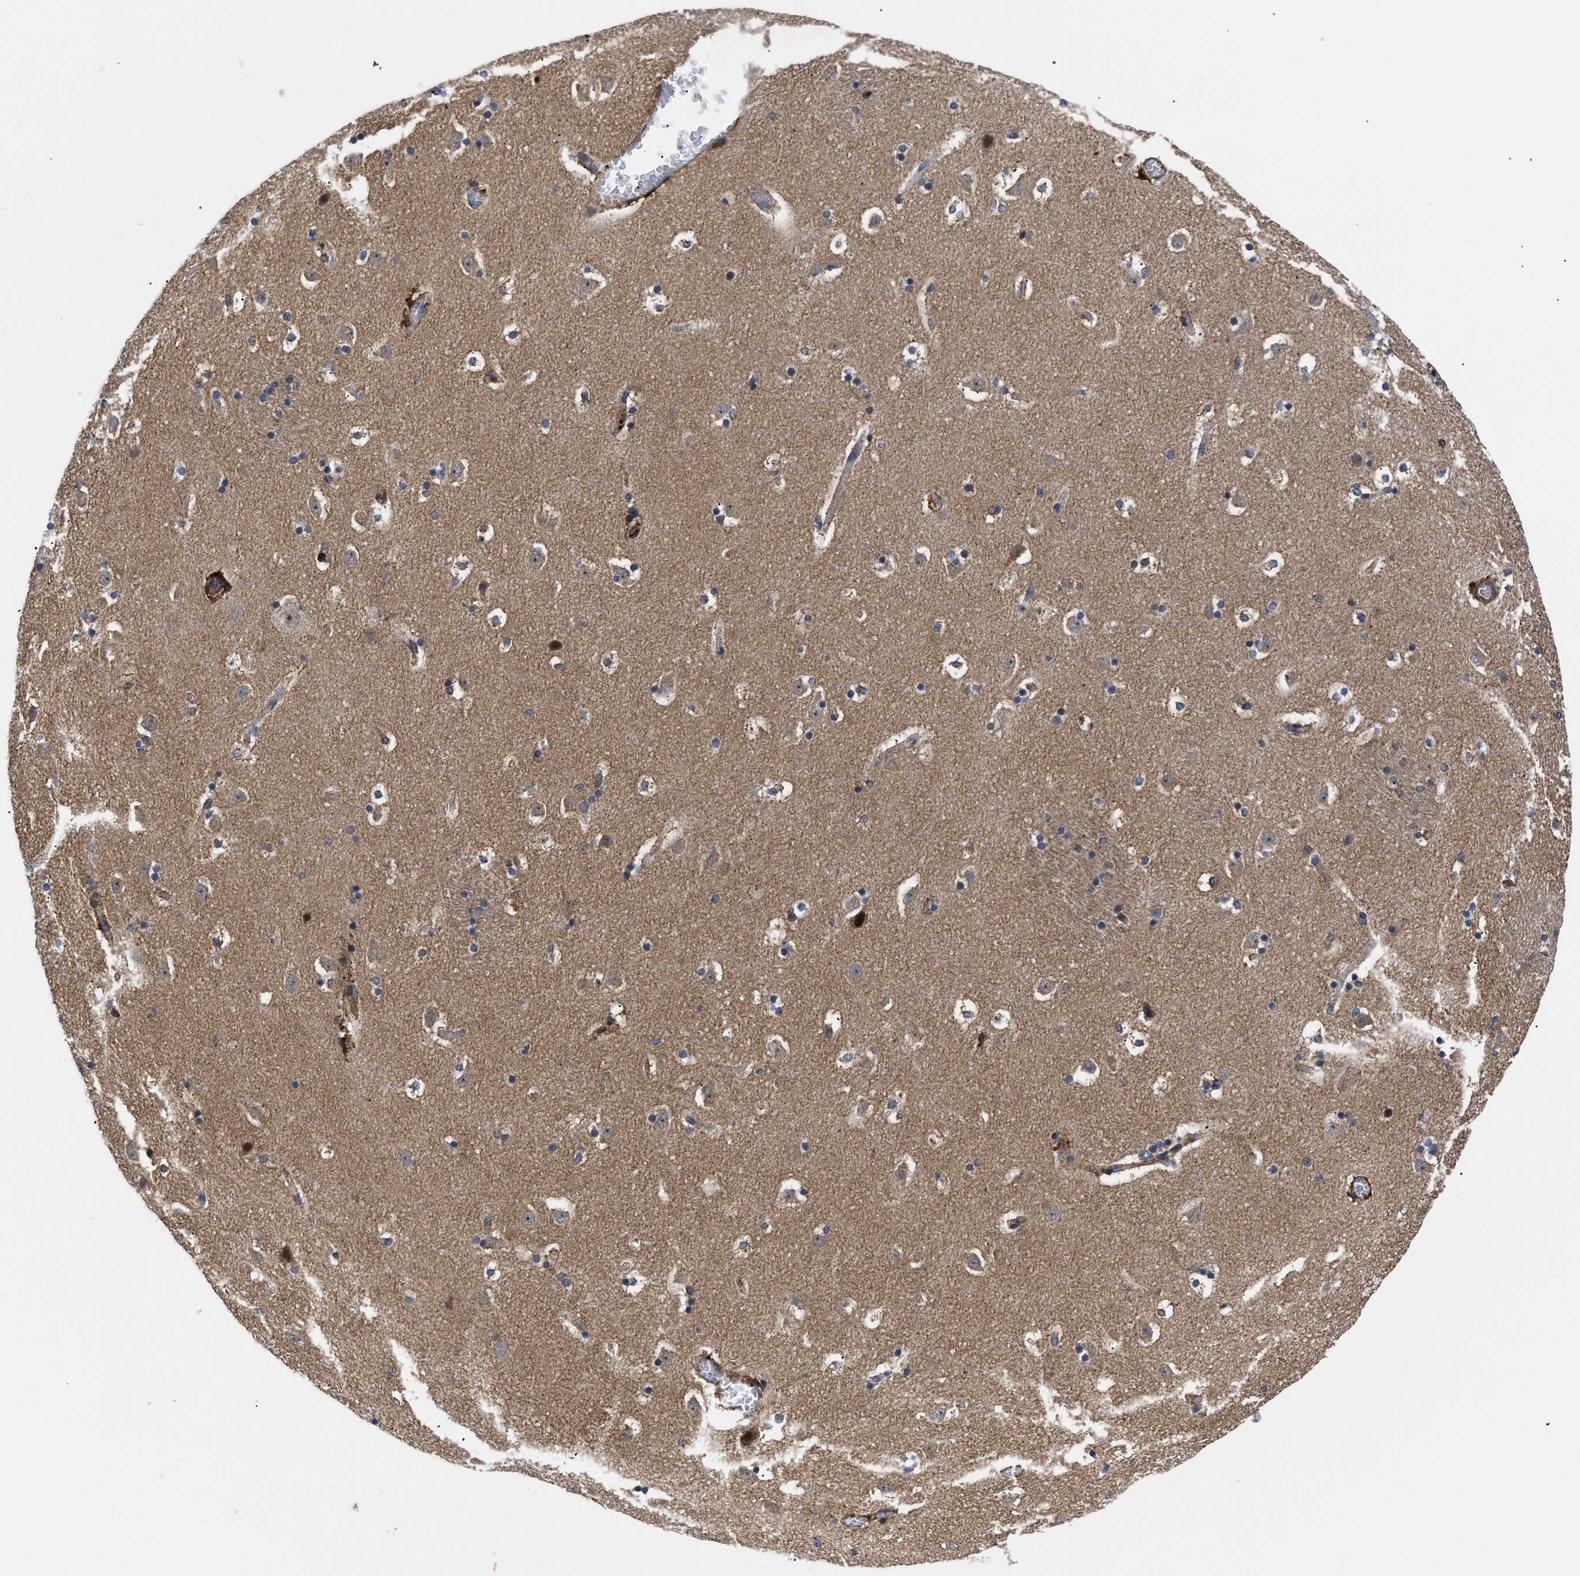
{"staining": {"intensity": "moderate", "quantity": "25%-75%", "location": "cytoplasmic/membranous"}, "tissue": "caudate", "cell_type": "Glial cells", "image_type": "normal", "snomed": [{"axis": "morphology", "description": "Normal tissue, NOS"}, {"axis": "topography", "description": "Lateral ventricle wall"}], "caption": "High-power microscopy captured an IHC micrograph of unremarkable caudate, revealing moderate cytoplasmic/membranous positivity in about 25%-75% of glial cells.", "gene": "SPAST", "patient": {"sex": "male", "age": 45}}